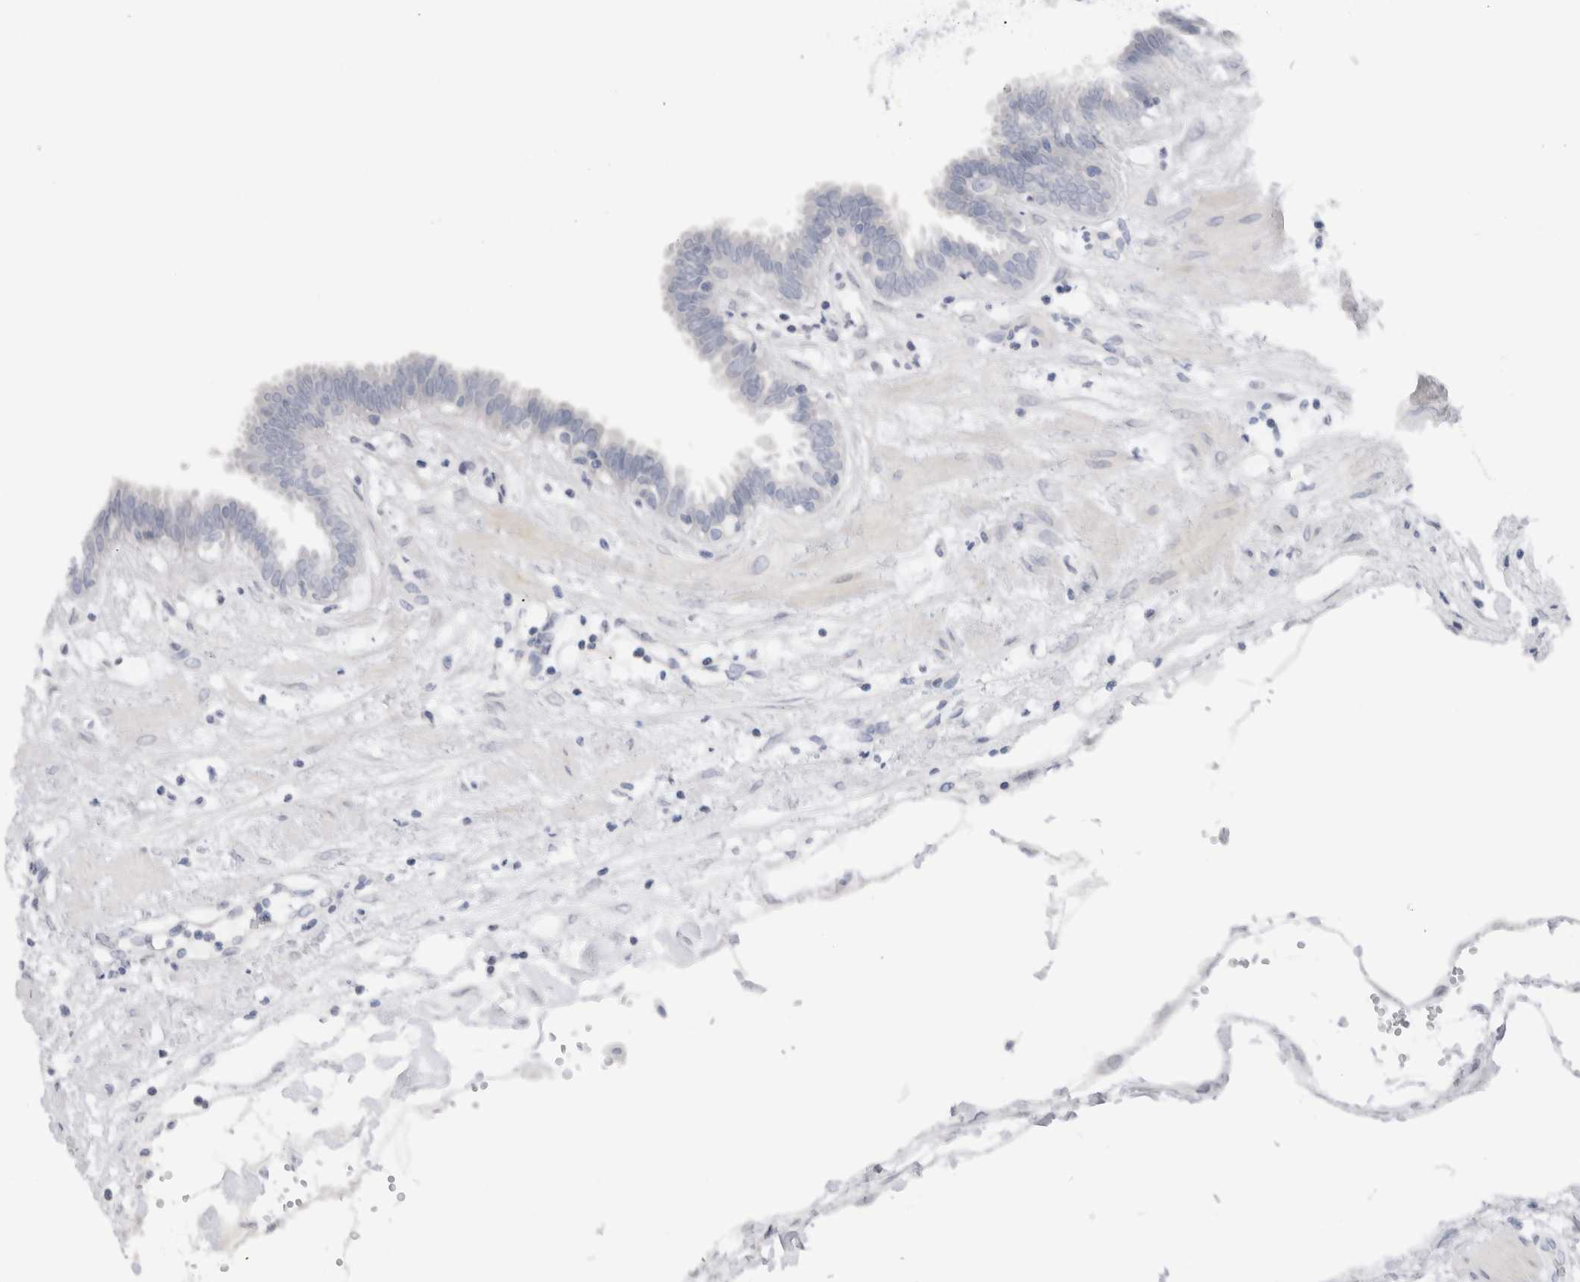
{"staining": {"intensity": "negative", "quantity": "none", "location": "none"}, "tissue": "fallopian tube", "cell_type": "Glandular cells", "image_type": "normal", "snomed": [{"axis": "morphology", "description": "Normal tissue, NOS"}, {"axis": "topography", "description": "Fallopian tube"}, {"axis": "topography", "description": "Placenta"}], "caption": "Immunohistochemistry of unremarkable fallopian tube demonstrates no staining in glandular cells. (DAB (3,3'-diaminobenzidine) immunohistochemistry (IHC) with hematoxylin counter stain).", "gene": "C9orf50", "patient": {"sex": "female", "age": 32}}